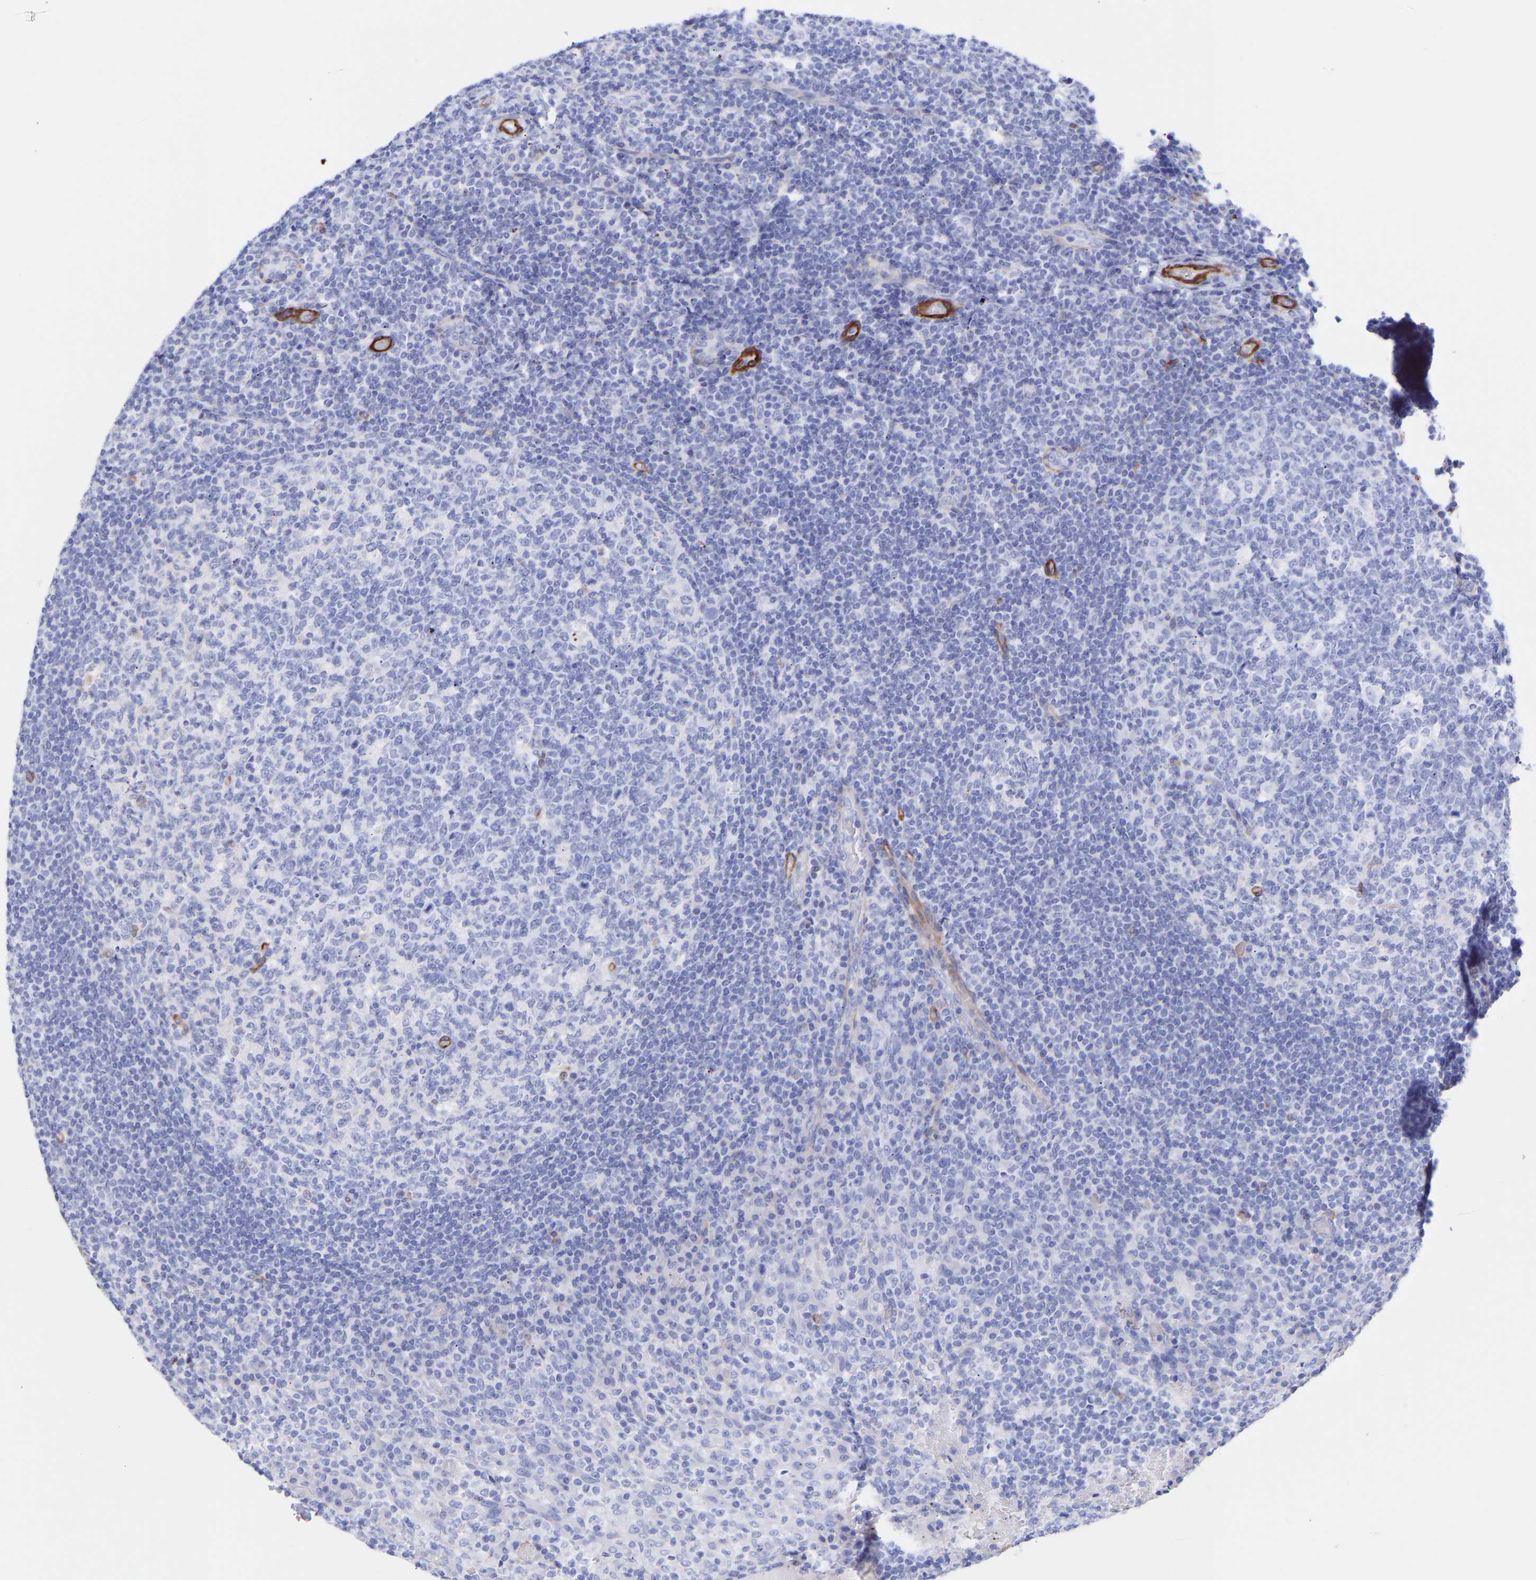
{"staining": {"intensity": "negative", "quantity": "none", "location": "none"}, "tissue": "tonsil", "cell_type": "Germinal center cells", "image_type": "normal", "snomed": [{"axis": "morphology", "description": "Normal tissue, NOS"}, {"axis": "topography", "description": "Tonsil"}], "caption": "Protein analysis of normal tonsil demonstrates no significant staining in germinal center cells.", "gene": "AMPH", "patient": {"sex": "female", "age": 19}}